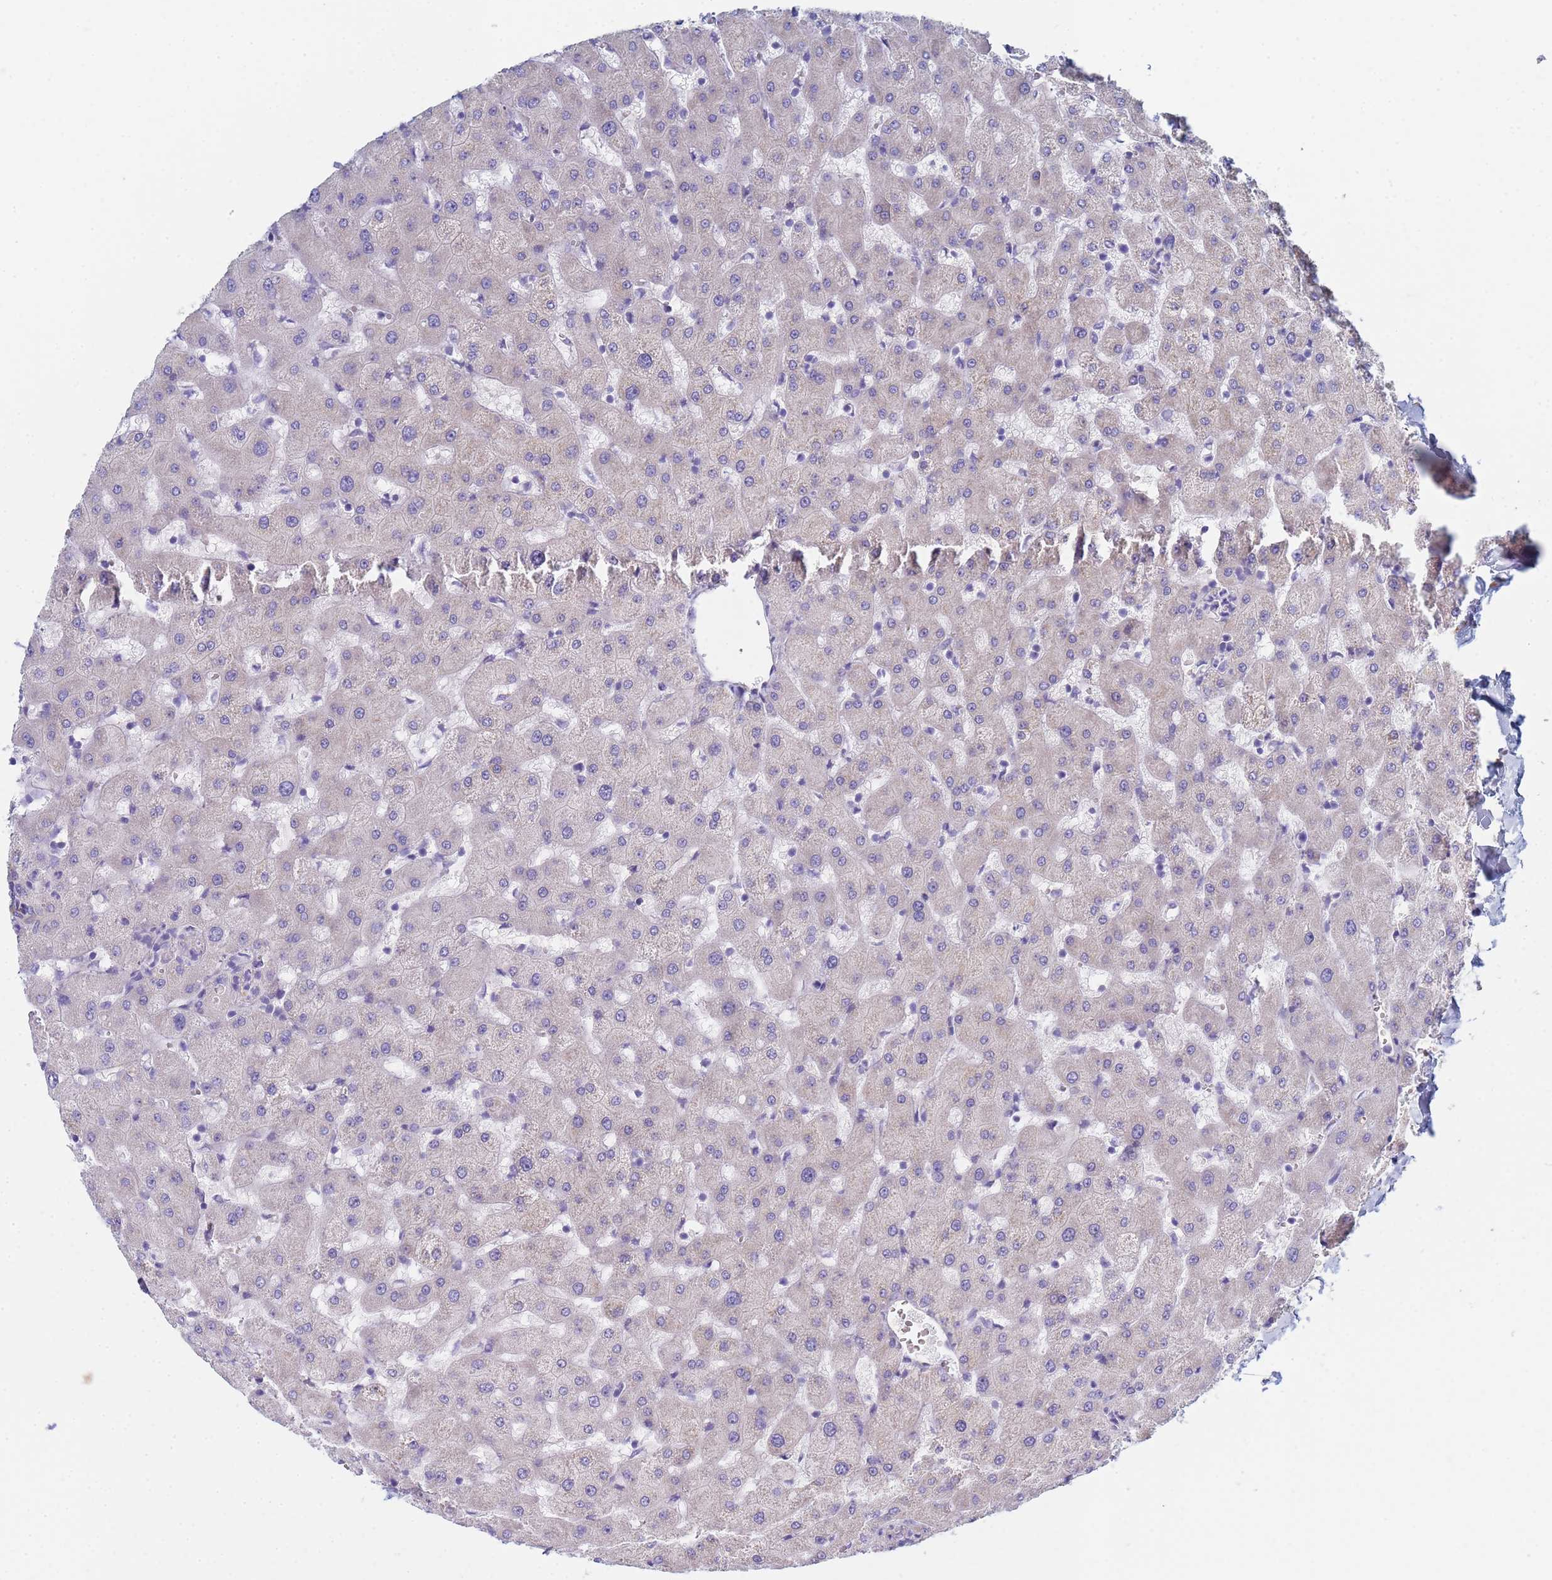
{"staining": {"intensity": "negative", "quantity": "none", "location": "none"}, "tissue": "liver", "cell_type": "Cholangiocytes", "image_type": "normal", "snomed": [{"axis": "morphology", "description": "Normal tissue, NOS"}, {"axis": "topography", "description": "Liver"}], "caption": "Immunohistochemistry (IHC) micrograph of benign liver stained for a protein (brown), which exhibits no staining in cholangiocytes. (Stains: DAB (3,3'-diaminobenzidine) immunohistochemistry (IHC) with hematoxylin counter stain, Microscopy: brightfield microscopy at high magnification).", "gene": "GDAP2", "patient": {"sex": "female", "age": 63}}